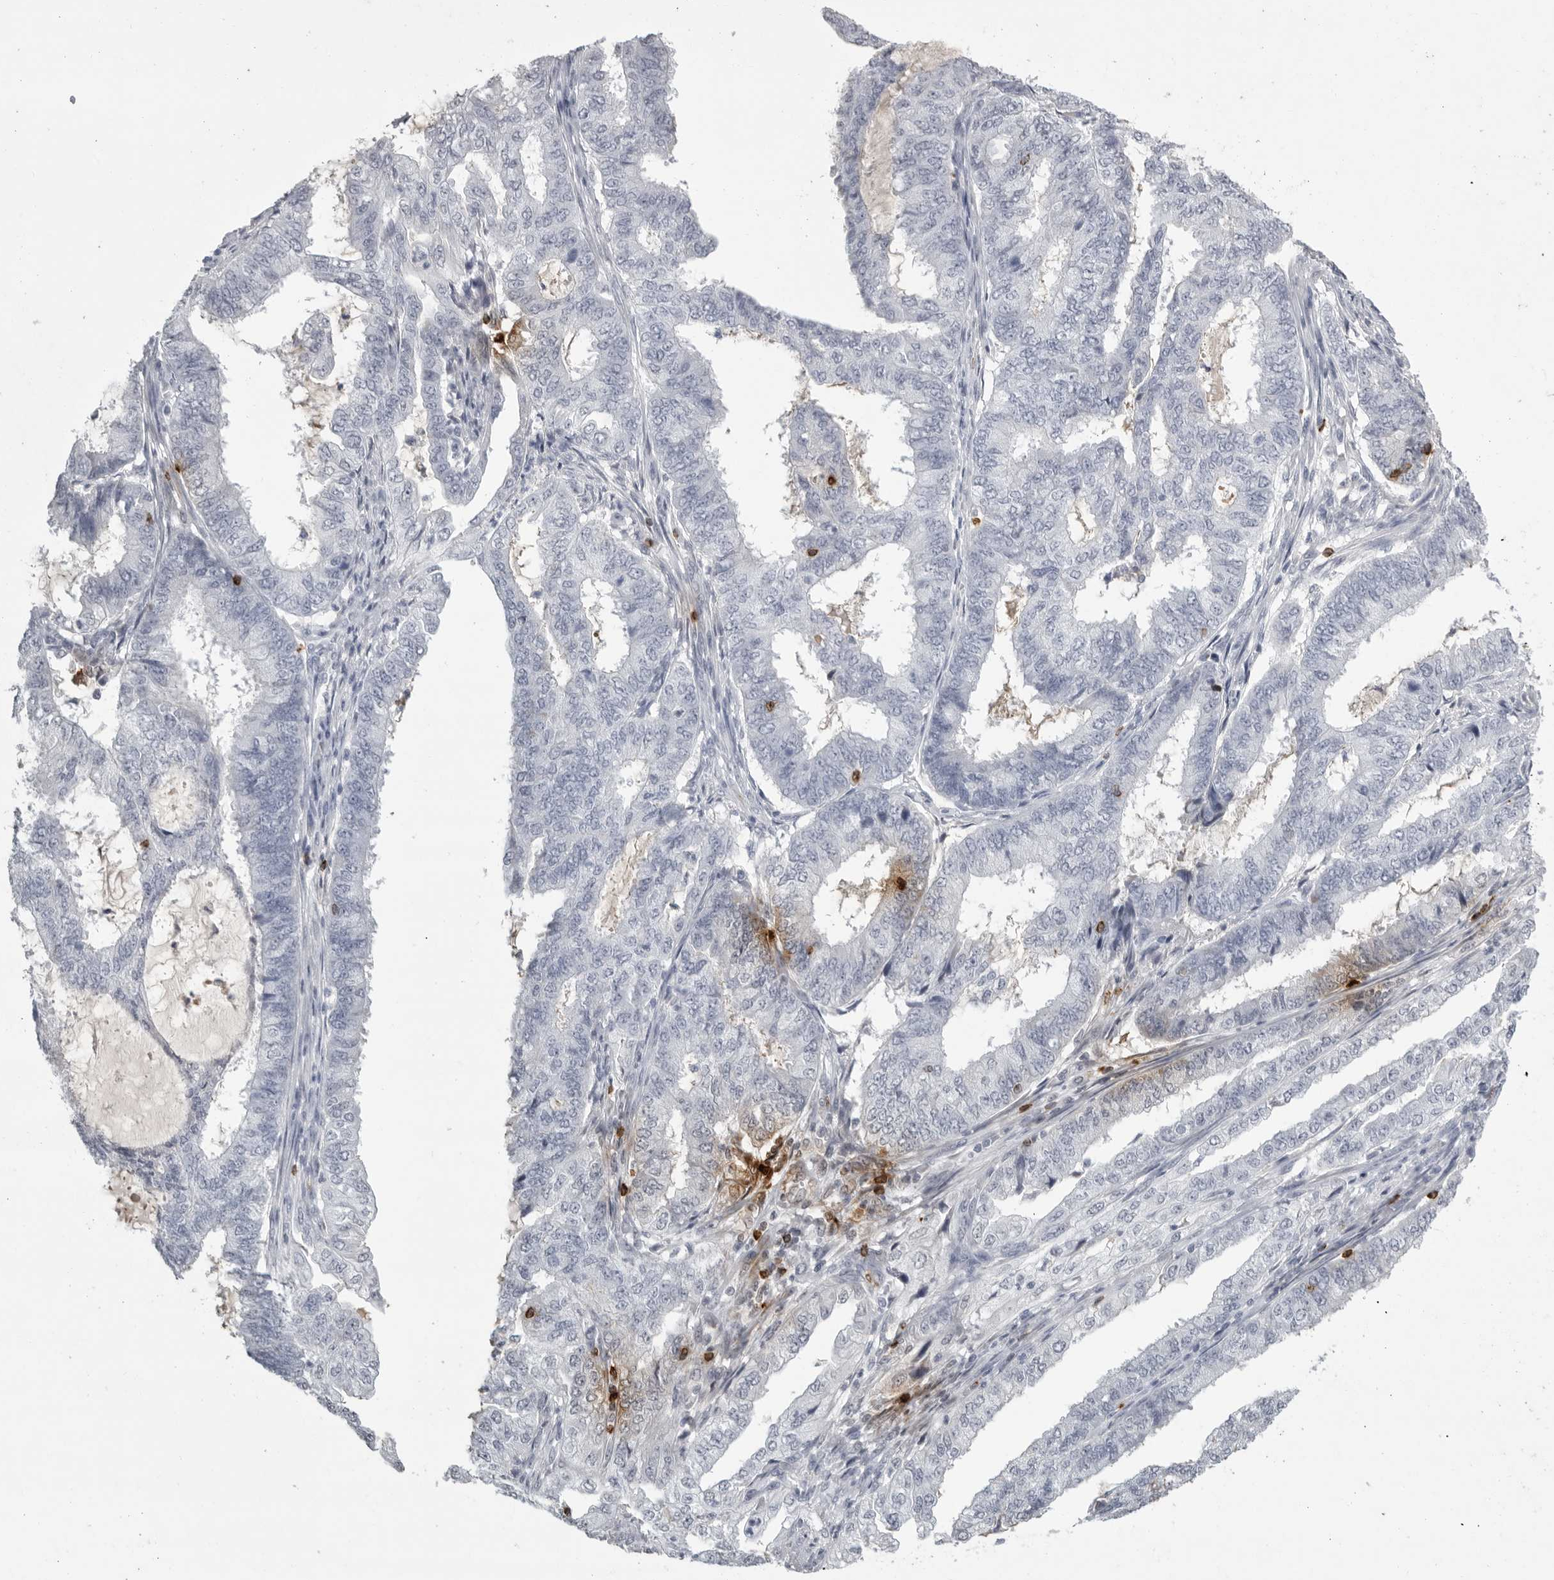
{"staining": {"intensity": "negative", "quantity": "none", "location": "none"}, "tissue": "endometrial cancer", "cell_type": "Tumor cells", "image_type": "cancer", "snomed": [{"axis": "morphology", "description": "Adenocarcinoma, NOS"}, {"axis": "topography", "description": "Endometrium"}], "caption": "This is a histopathology image of immunohistochemistry (IHC) staining of endometrial cancer (adenocarcinoma), which shows no positivity in tumor cells.", "gene": "GNLY", "patient": {"sex": "female", "age": 51}}